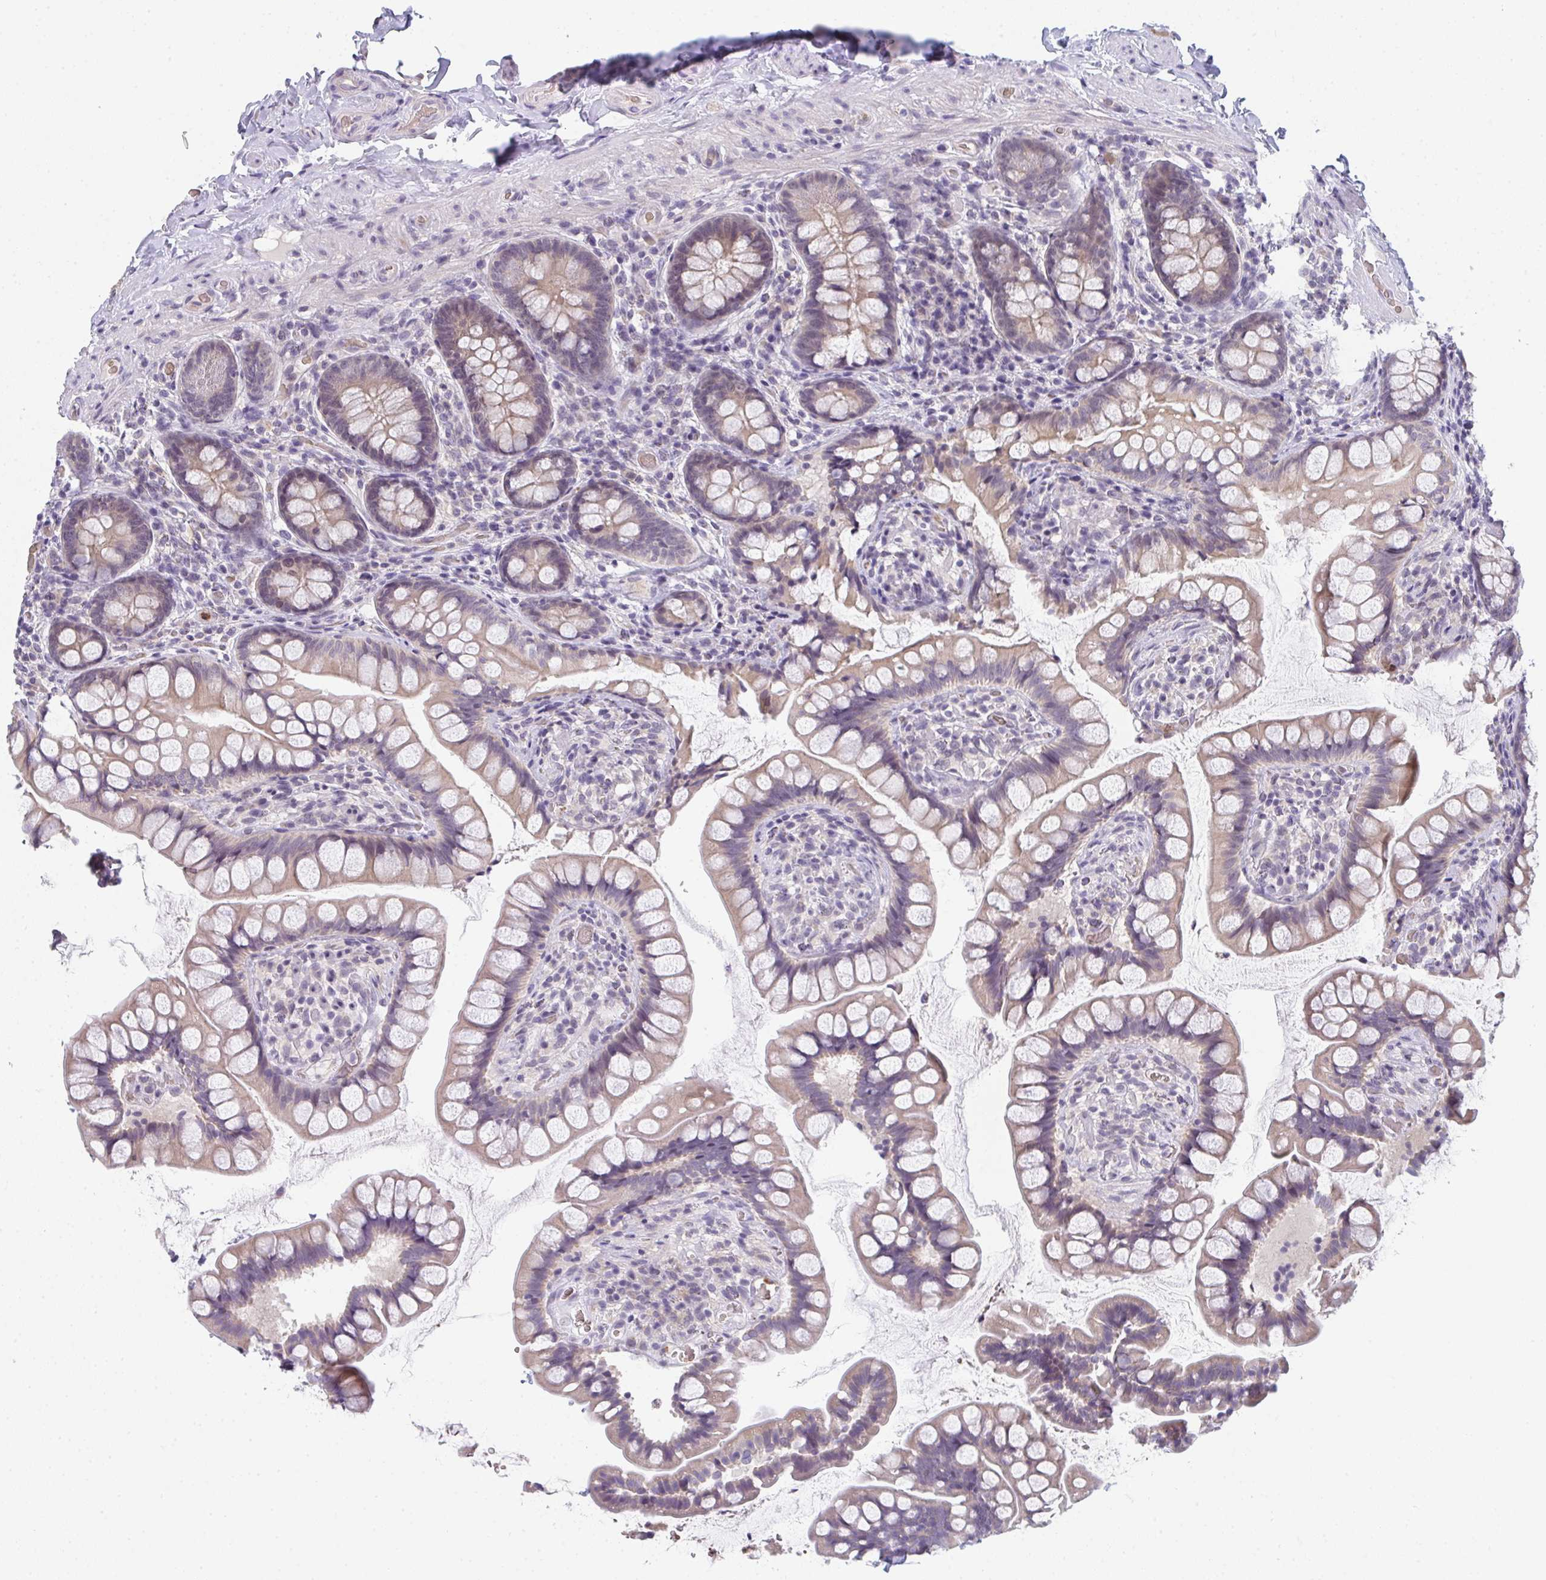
{"staining": {"intensity": "moderate", "quantity": "25%-75%", "location": "cytoplasmic/membranous"}, "tissue": "small intestine", "cell_type": "Glandular cells", "image_type": "normal", "snomed": [{"axis": "morphology", "description": "Normal tissue, NOS"}, {"axis": "topography", "description": "Small intestine"}], "caption": "Immunohistochemical staining of benign small intestine exhibits 25%-75% levels of moderate cytoplasmic/membranous protein staining in about 25%-75% of glandular cells. (DAB = brown stain, brightfield microscopy at high magnification).", "gene": "RIOK1", "patient": {"sex": "male", "age": 70}}